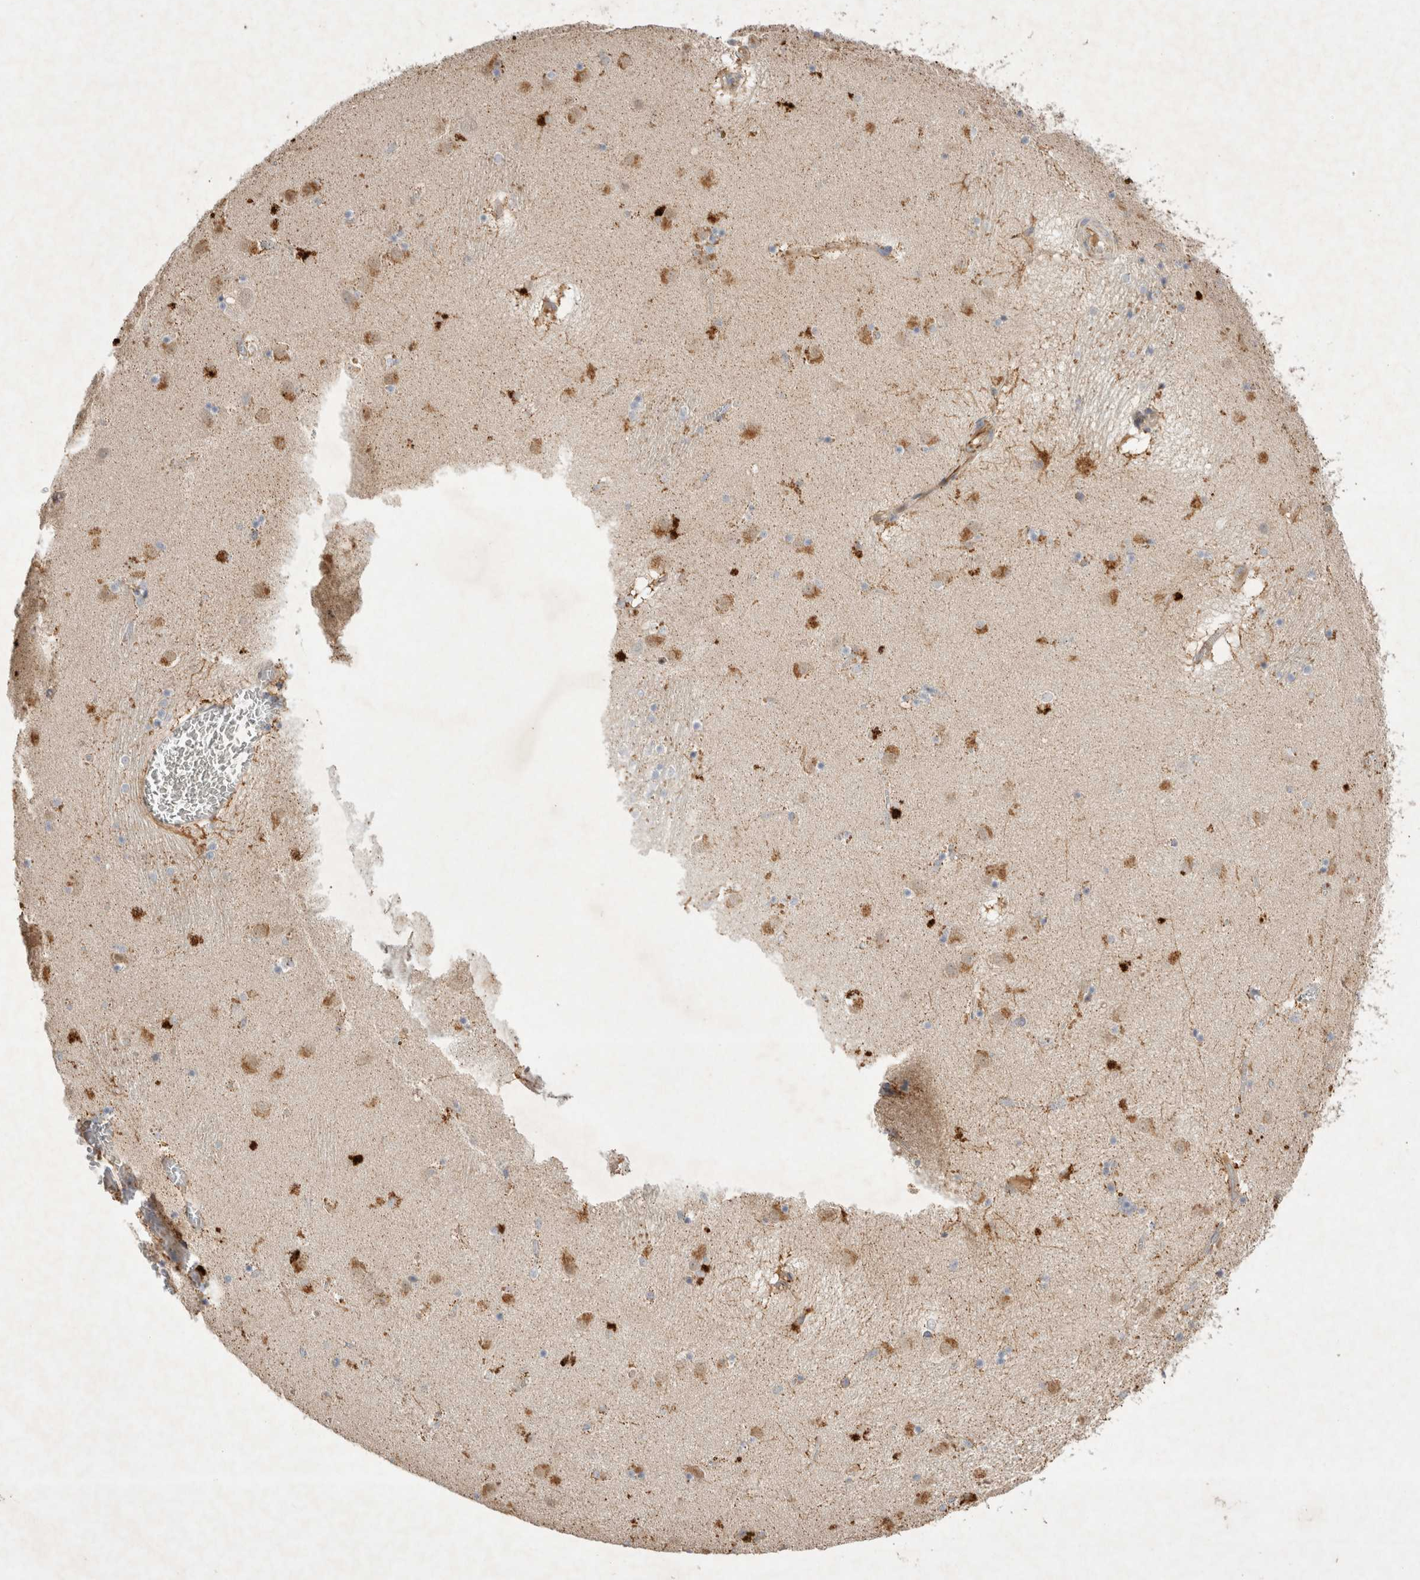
{"staining": {"intensity": "weak", "quantity": "<25%", "location": "cytoplasmic/membranous"}, "tissue": "caudate", "cell_type": "Glial cells", "image_type": "normal", "snomed": [{"axis": "morphology", "description": "Normal tissue, NOS"}, {"axis": "topography", "description": "Lateral ventricle wall"}], "caption": "A histopathology image of caudate stained for a protein demonstrates no brown staining in glial cells. The staining is performed using DAB (3,3'-diaminobenzidine) brown chromogen with nuclei counter-stained in using hematoxylin.", "gene": "NMU", "patient": {"sex": "male", "age": 70}}